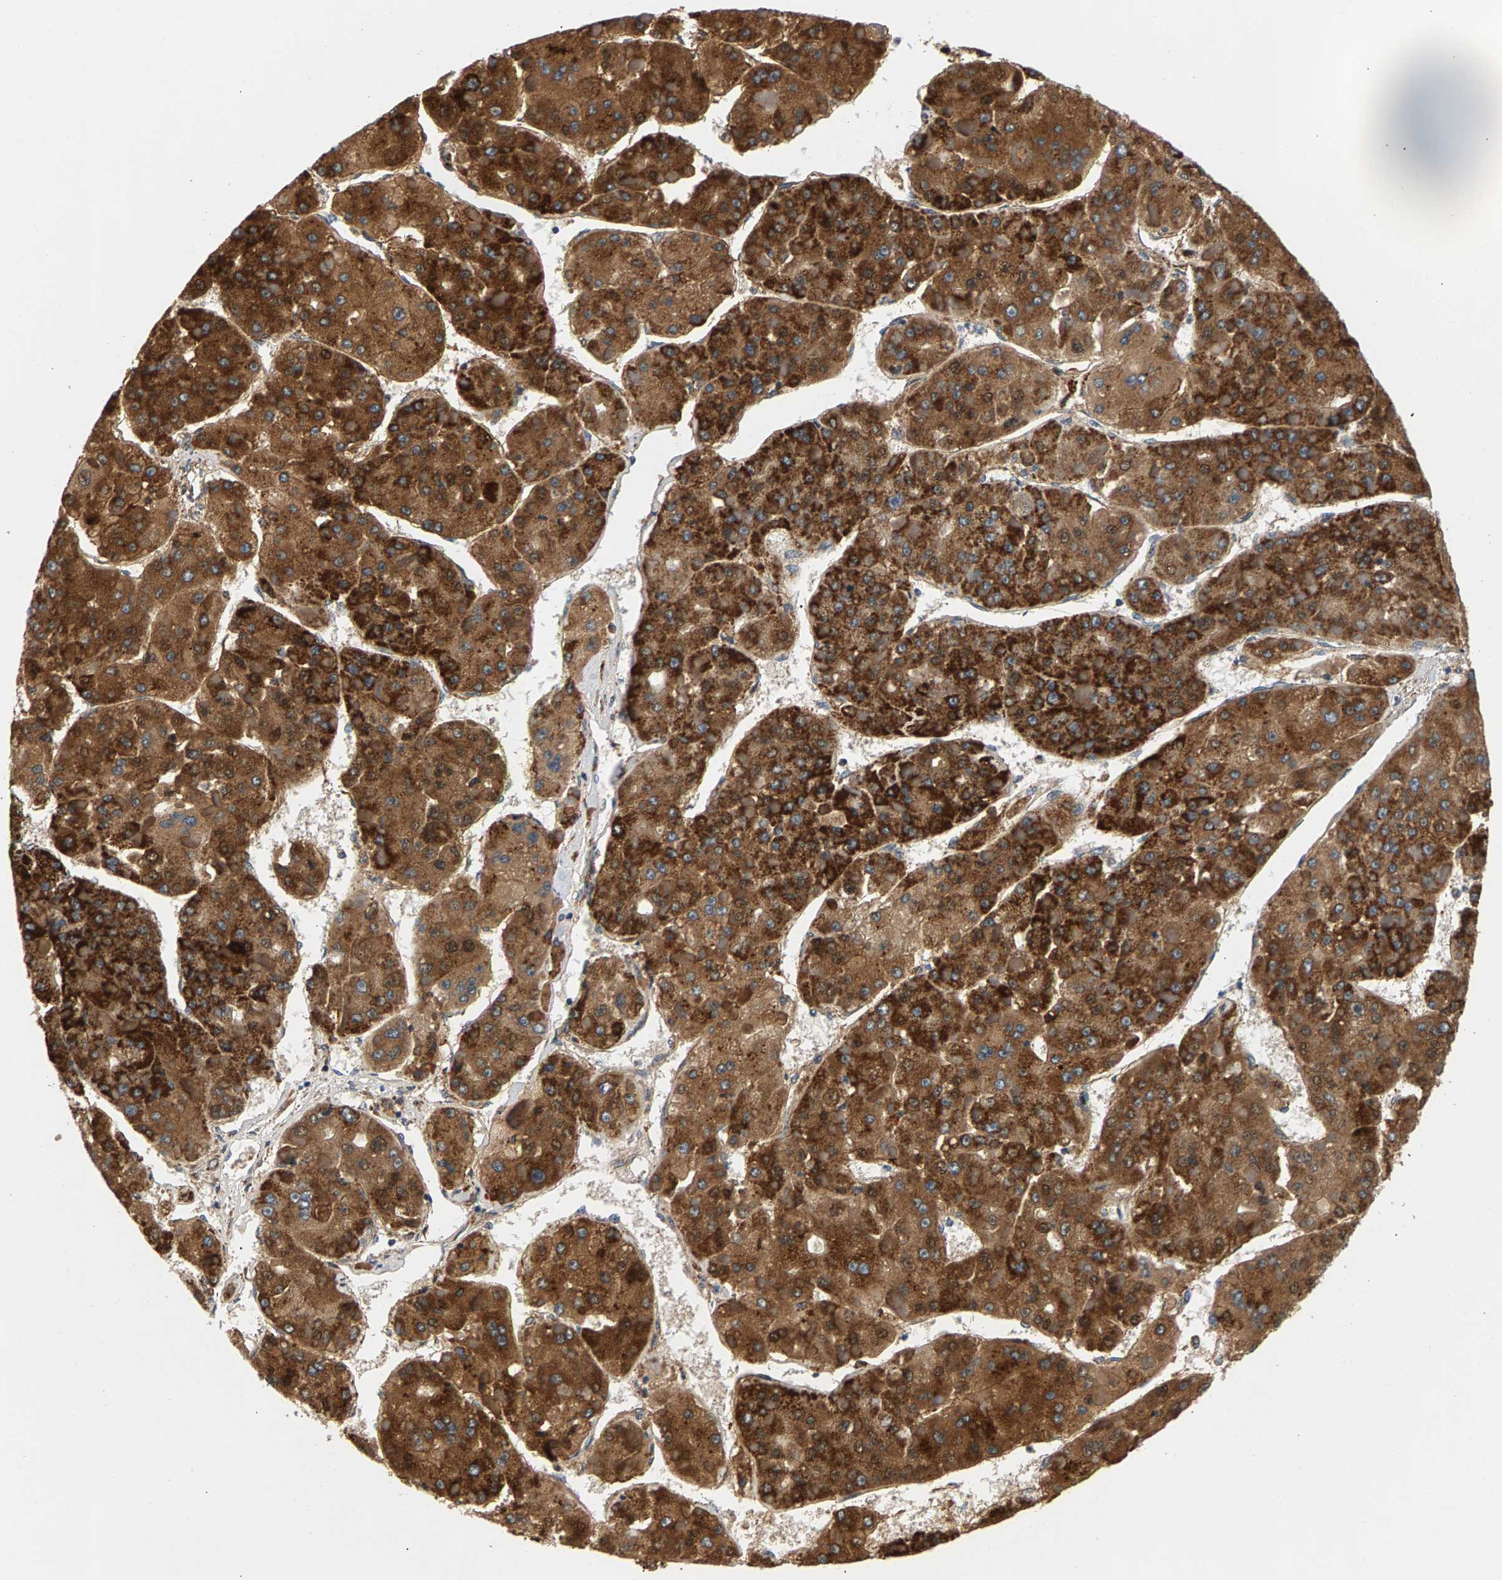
{"staining": {"intensity": "strong", "quantity": ">75%", "location": "cytoplasmic/membranous"}, "tissue": "liver cancer", "cell_type": "Tumor cells", "image_type": "cancer", "snomed": [{"axis": "morphology", "description": "Carcinoma, Hepatocellular, NOS"}, {"axis": "topography", "description": "Liver"}], "caption": "Liver cancer was stained to show a protein in brown. There is high levels of strong cytoplasmic/membranous staining in approximately >75% of tumor cells.", "gene": "PDE1A", "patient": {"sex": "female", "age": 73}}